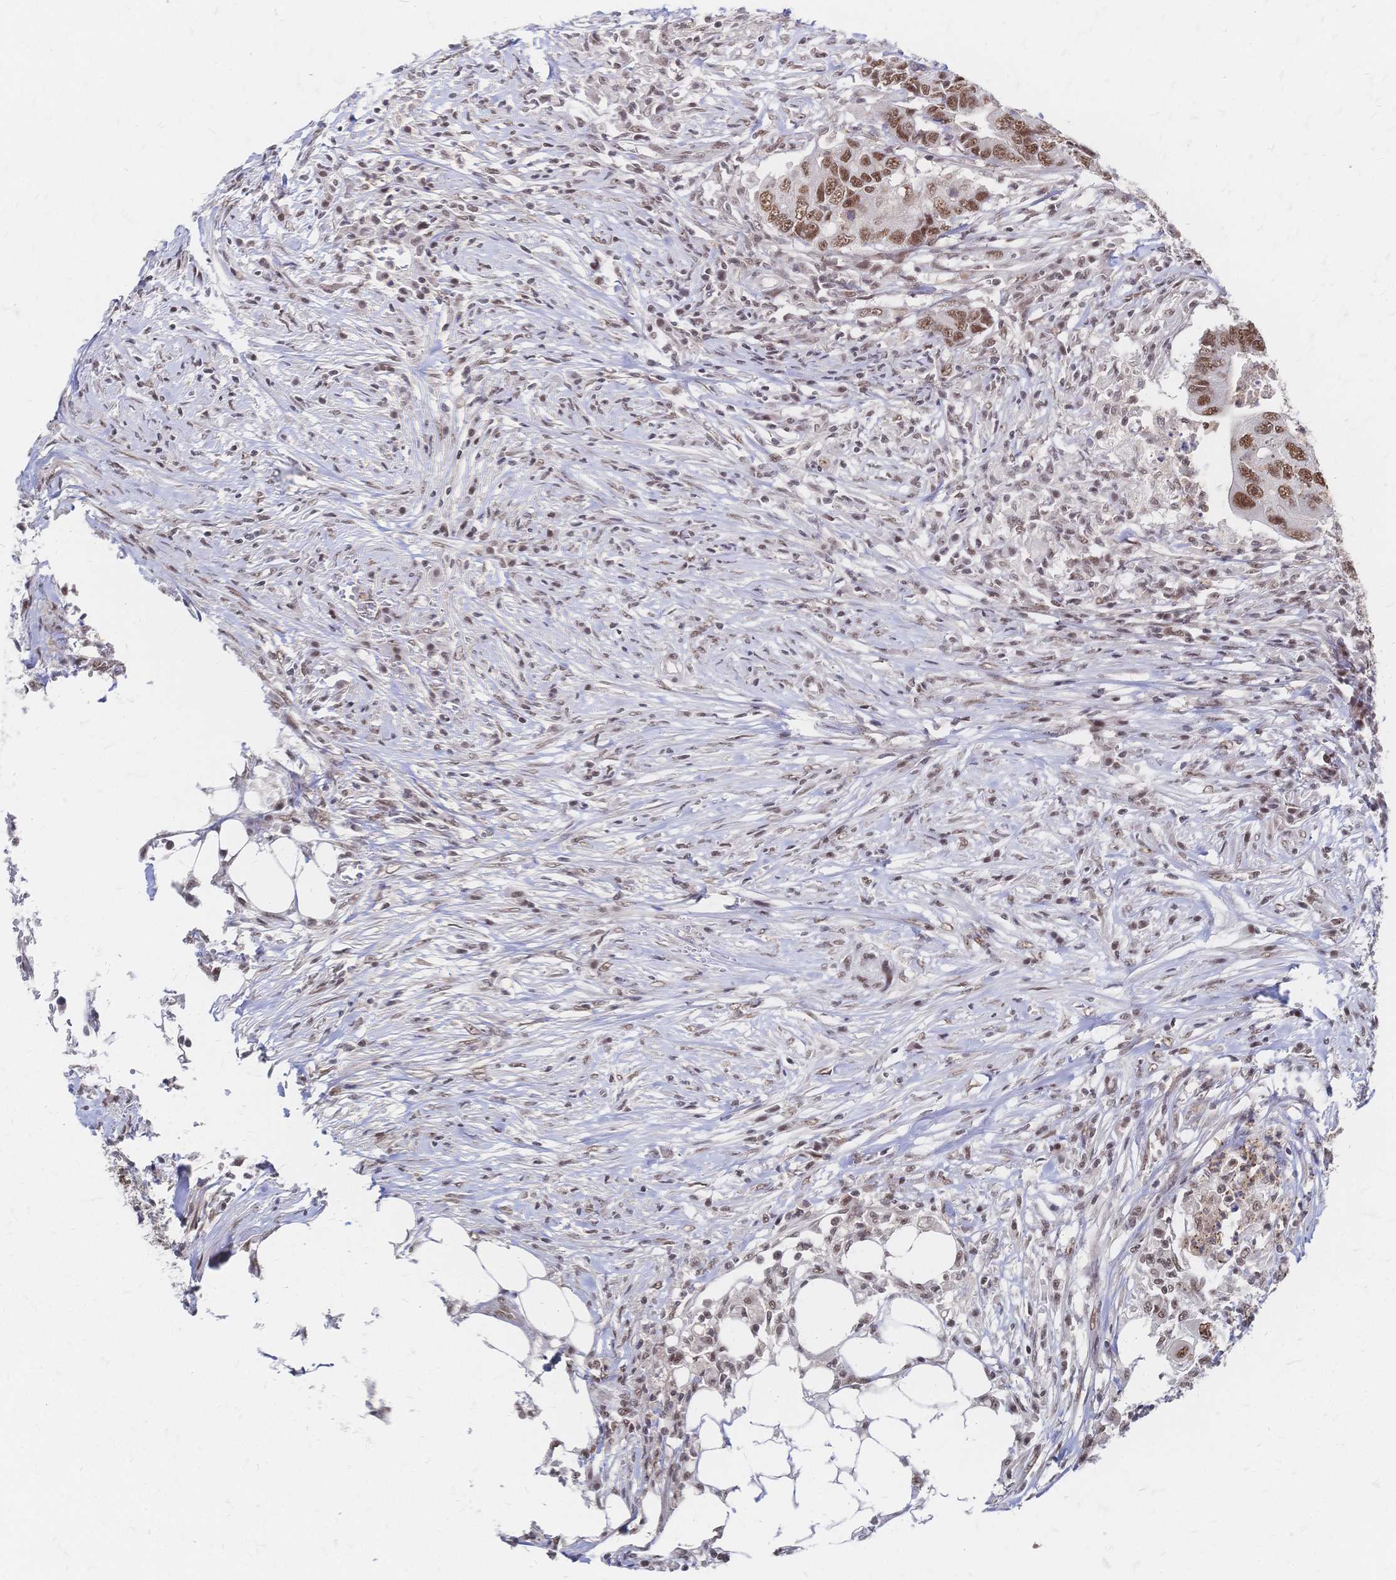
{"staining": {"intensity": "moderate", "quantity": ">75%", "location": "nuclear"}, "tissue": "colorectal cancer", "cell_type": "Tumor cells", "image_type": "cancer", "snomed": [{"axis": "morphology", "description": "Adenocarcinoma, NOS"}, {"axis": "topography", "description": "Colon"}], "caption": "Brown immunohistochemical staining in human colorectal cancer (adenocarcinoma) shows moderate nuclear staining in approximately >75% of tumor cells. The staining is performed using DAB (3,3'-diaminobenzidine) brown chromogen to label protein expression. The nuclei are counter-stained blue using hematoxylin.", "gene": "NELFA", "patient": {"sex": "male", "age": 71}}